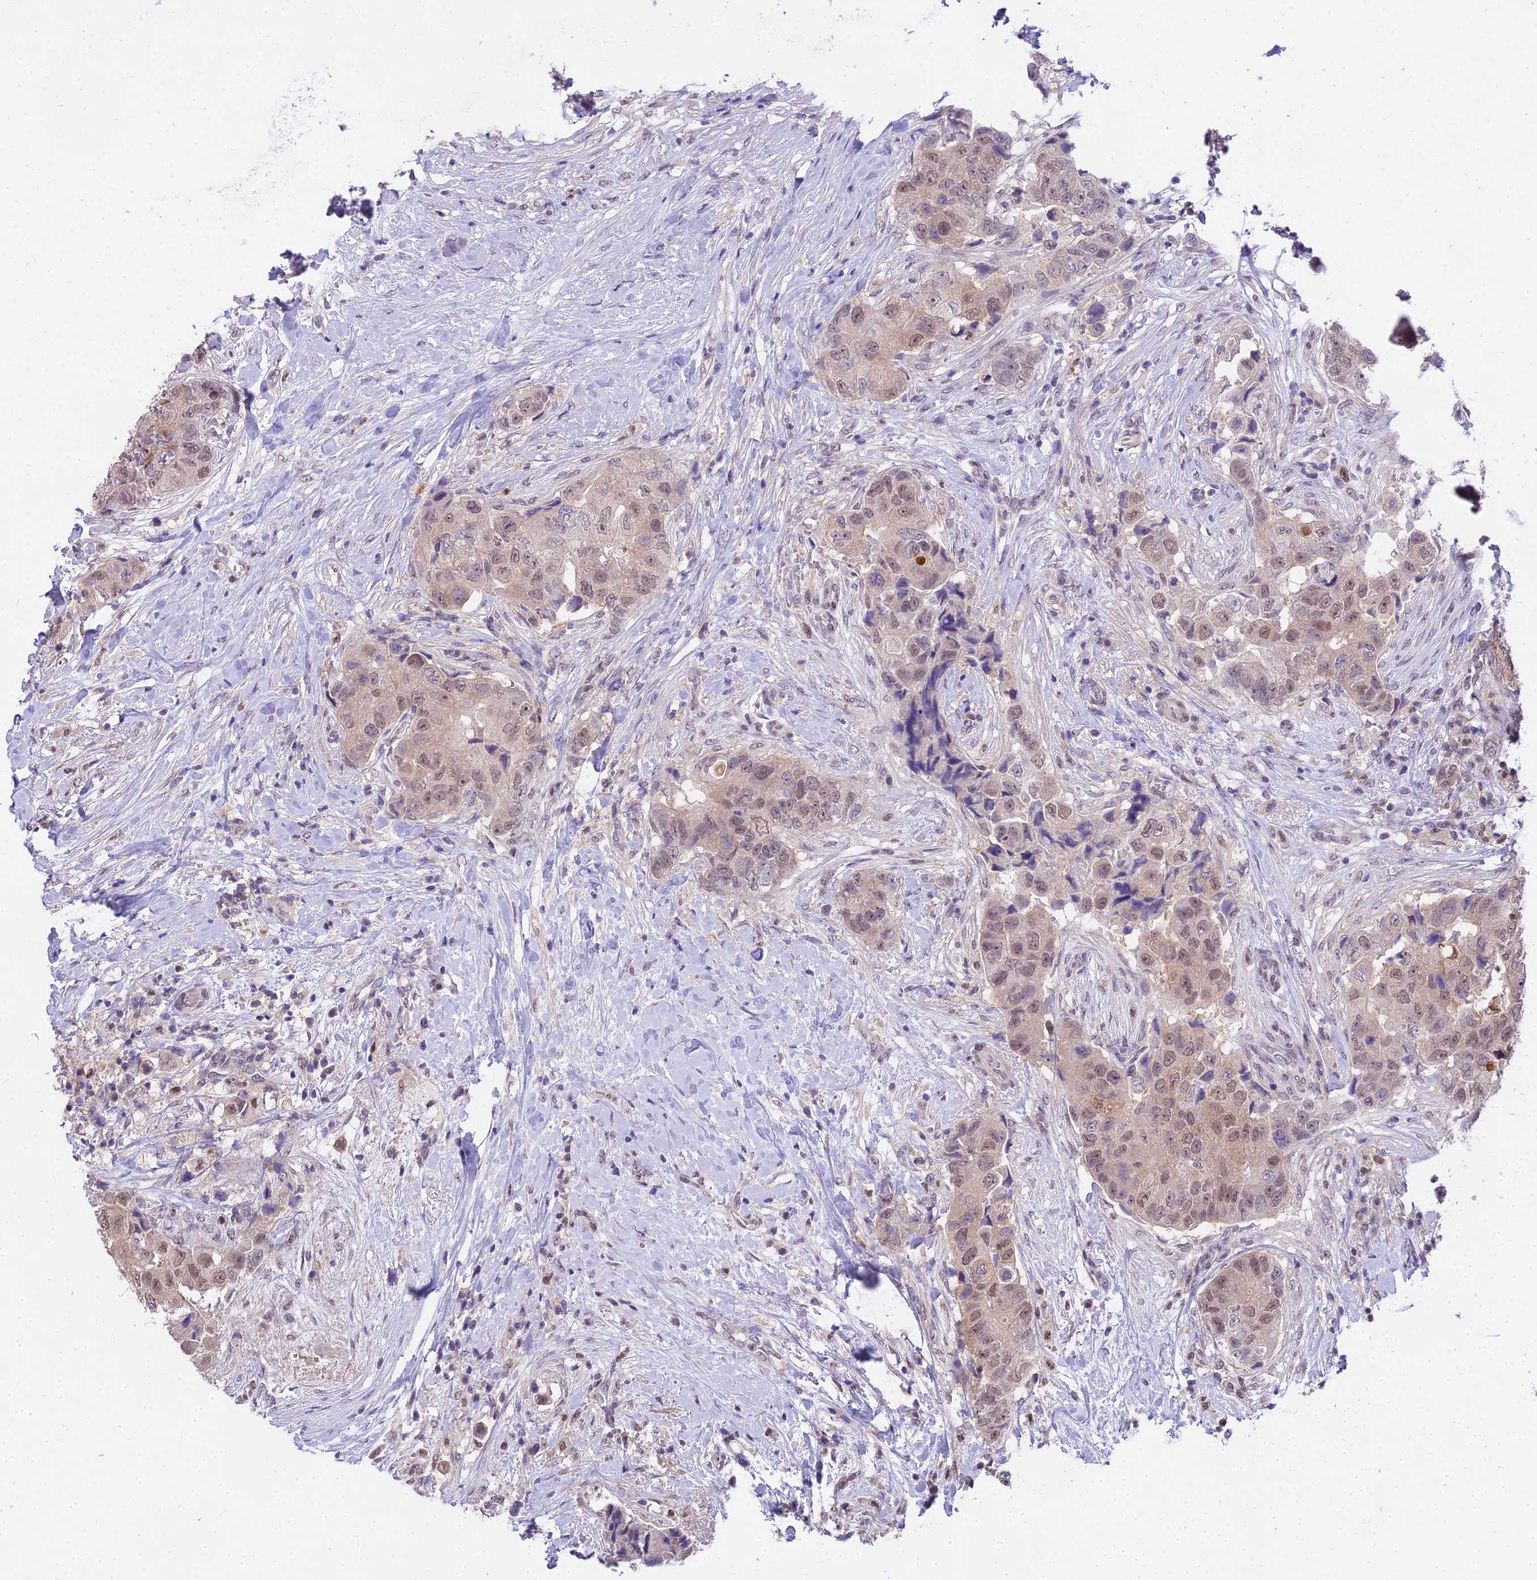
{"staining": {"intensity": "weak", "quantity": ">75%", "location": "cytoplasmic/membranous,nuclear"}, "tissue": "breast cancer", "cell_type": "Tumor cells", "image_type": "cancer", "snomed": [{"axis": "morphology", "description": "Normal tissue, NOS"}, {"axis": "morphology", "description": "Duct carcinoma"}, {"axis": "topography", "description": "Breast"}], "caption": "A photomicrograph showing weak cytoplasmic/membranous and nuclear expression in about >75% of tumor cells in breast infiltrating ductal carcinoma, as visualized by brown immunohistochemical staining.", "gene": "MAT2A", "patient": {"sex": "female", "age": 62}}